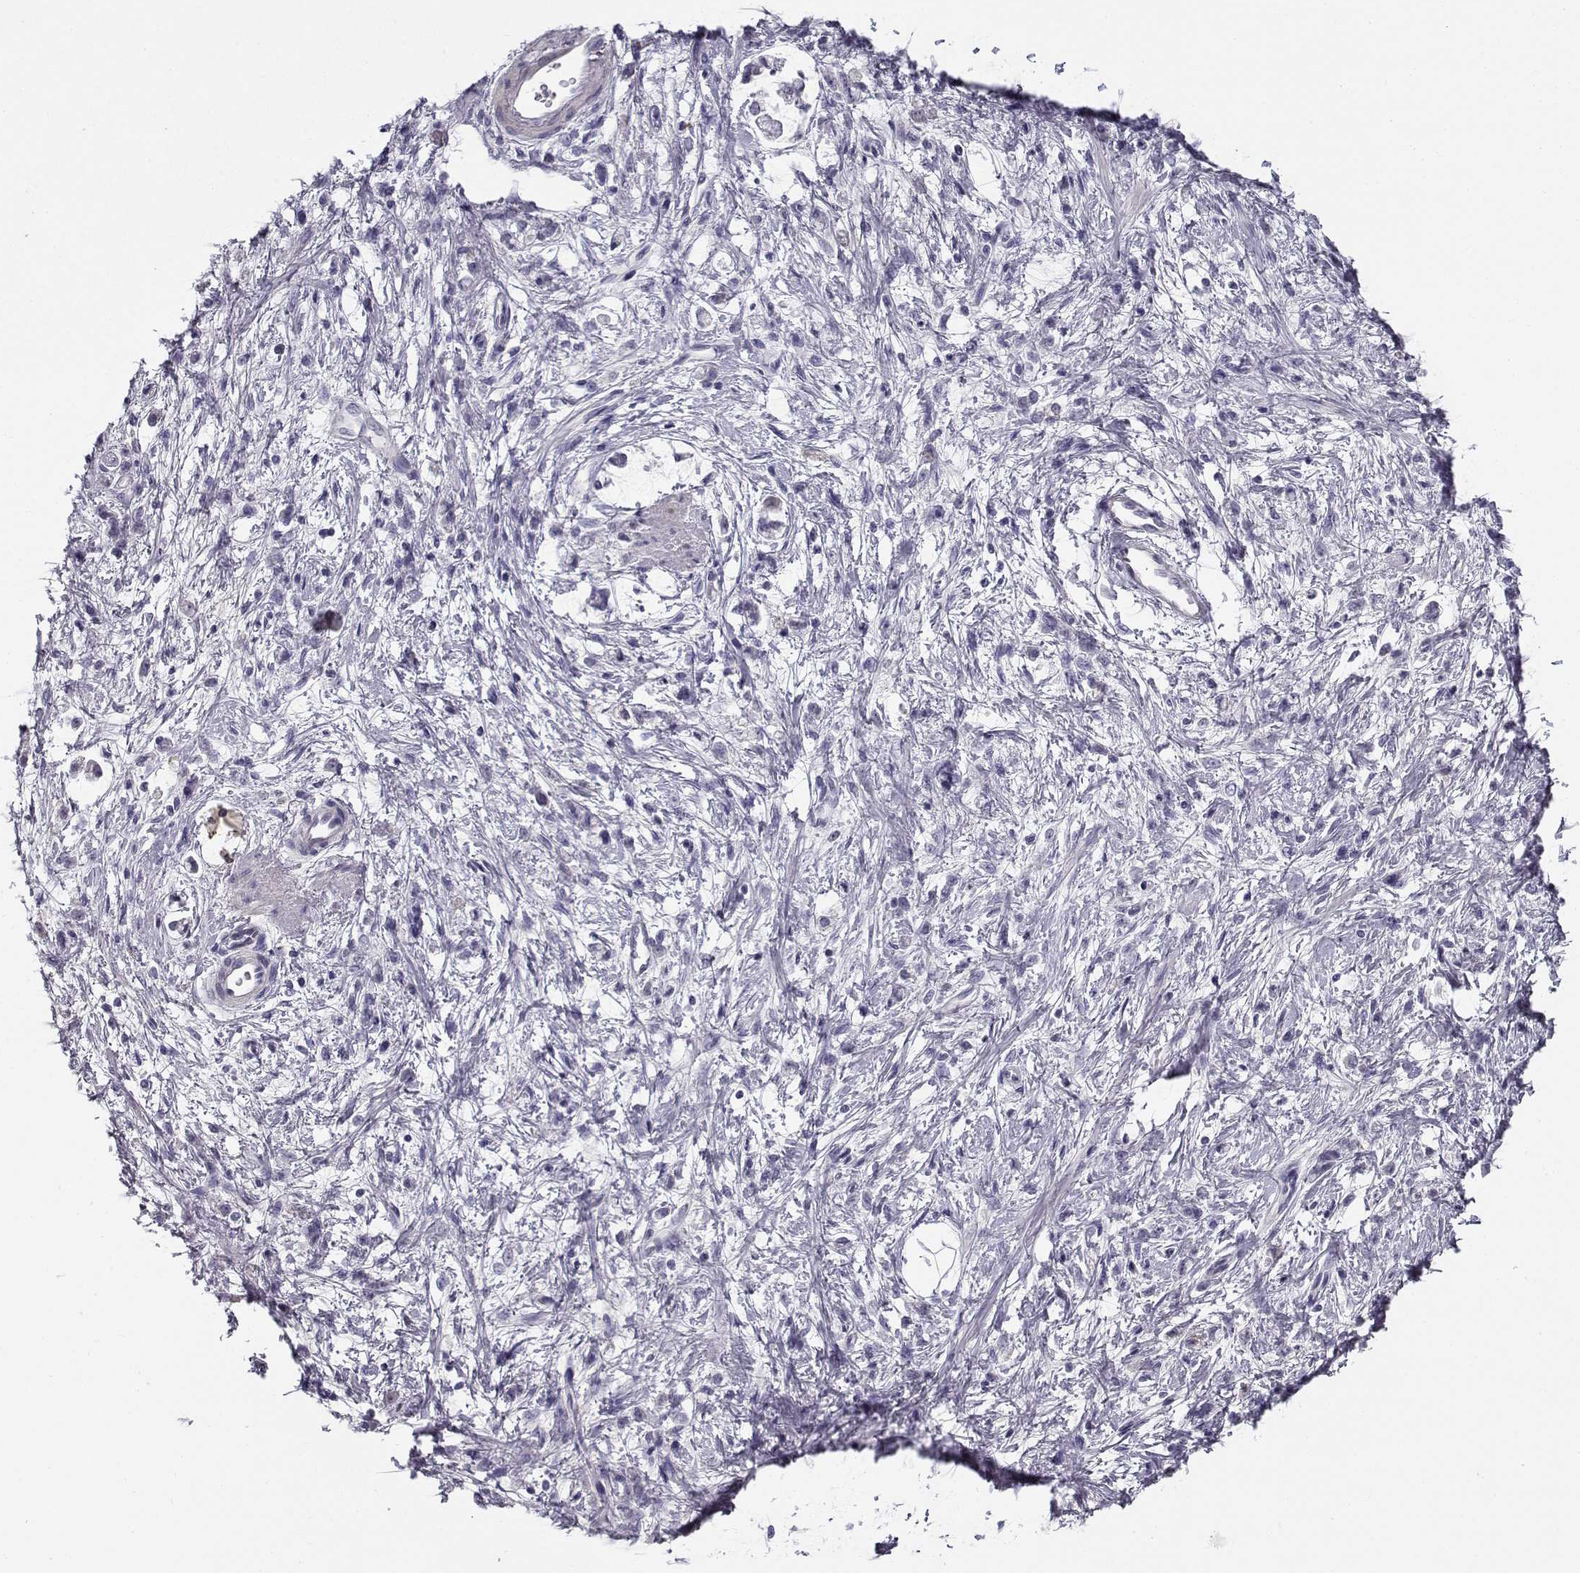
{"staining": {"intensity": "negative", "quantity": "none", "location": "none"}, "tissue": "stomach cancer", "cell_type": "Tumor cells", "image_type": "cancer", "snomed": [{"axis": "morphology", "description": "Adenocarcinoma, NOS"}, {"axis": "topography", "description": "Stomach"}], "caption": "Immunohistochemical staining of human stomach cancer (adenocarcinoma) exhibits no significant expression in tumor cells. (DAB (3,3'-diaminobenzidine) immunohistochemistry, high magnification).", "gene": "CREB3L3", "patient": {"sex": "female", "age": 60}}